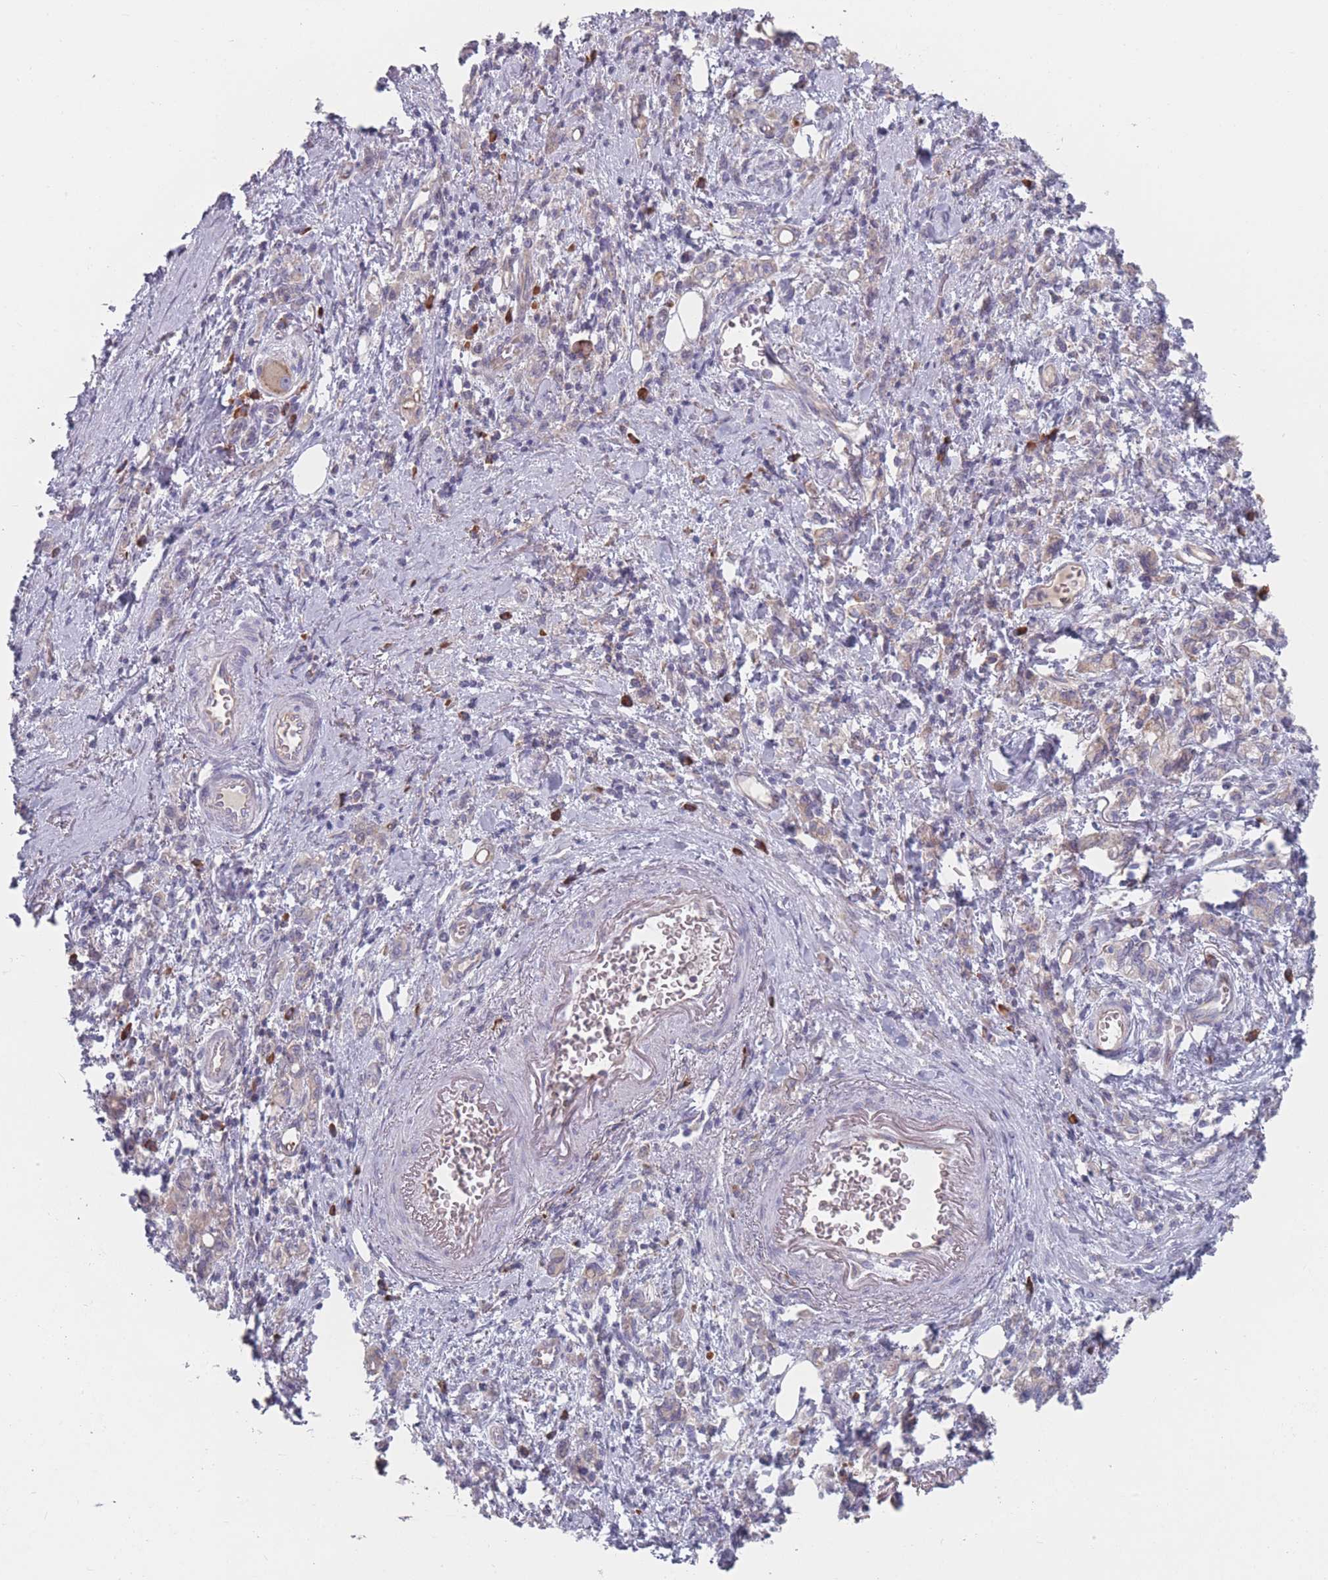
{"staining": {"intensity": "weak", "quantity": ">75%", "location": "cytoplasmic/membranous"}, "tissue": "stomach cancer", "cell_type": "Tumor cells", "image_type": "cancer", "snomed": [{"axis": "morphology", "description": "Adenocarcinoma, NOS"}, {"axis": "topography", "description": "Stomach"}], "caption": "Weak cytoplasmic/membranous staining for a protein is appreciated in about >75% of tumor cells of adenocarcinoma (stomach) using immunohistochemistry (IHC).", "gene": "CACNG5", "patient": {"sex": "male", "age": 77}}